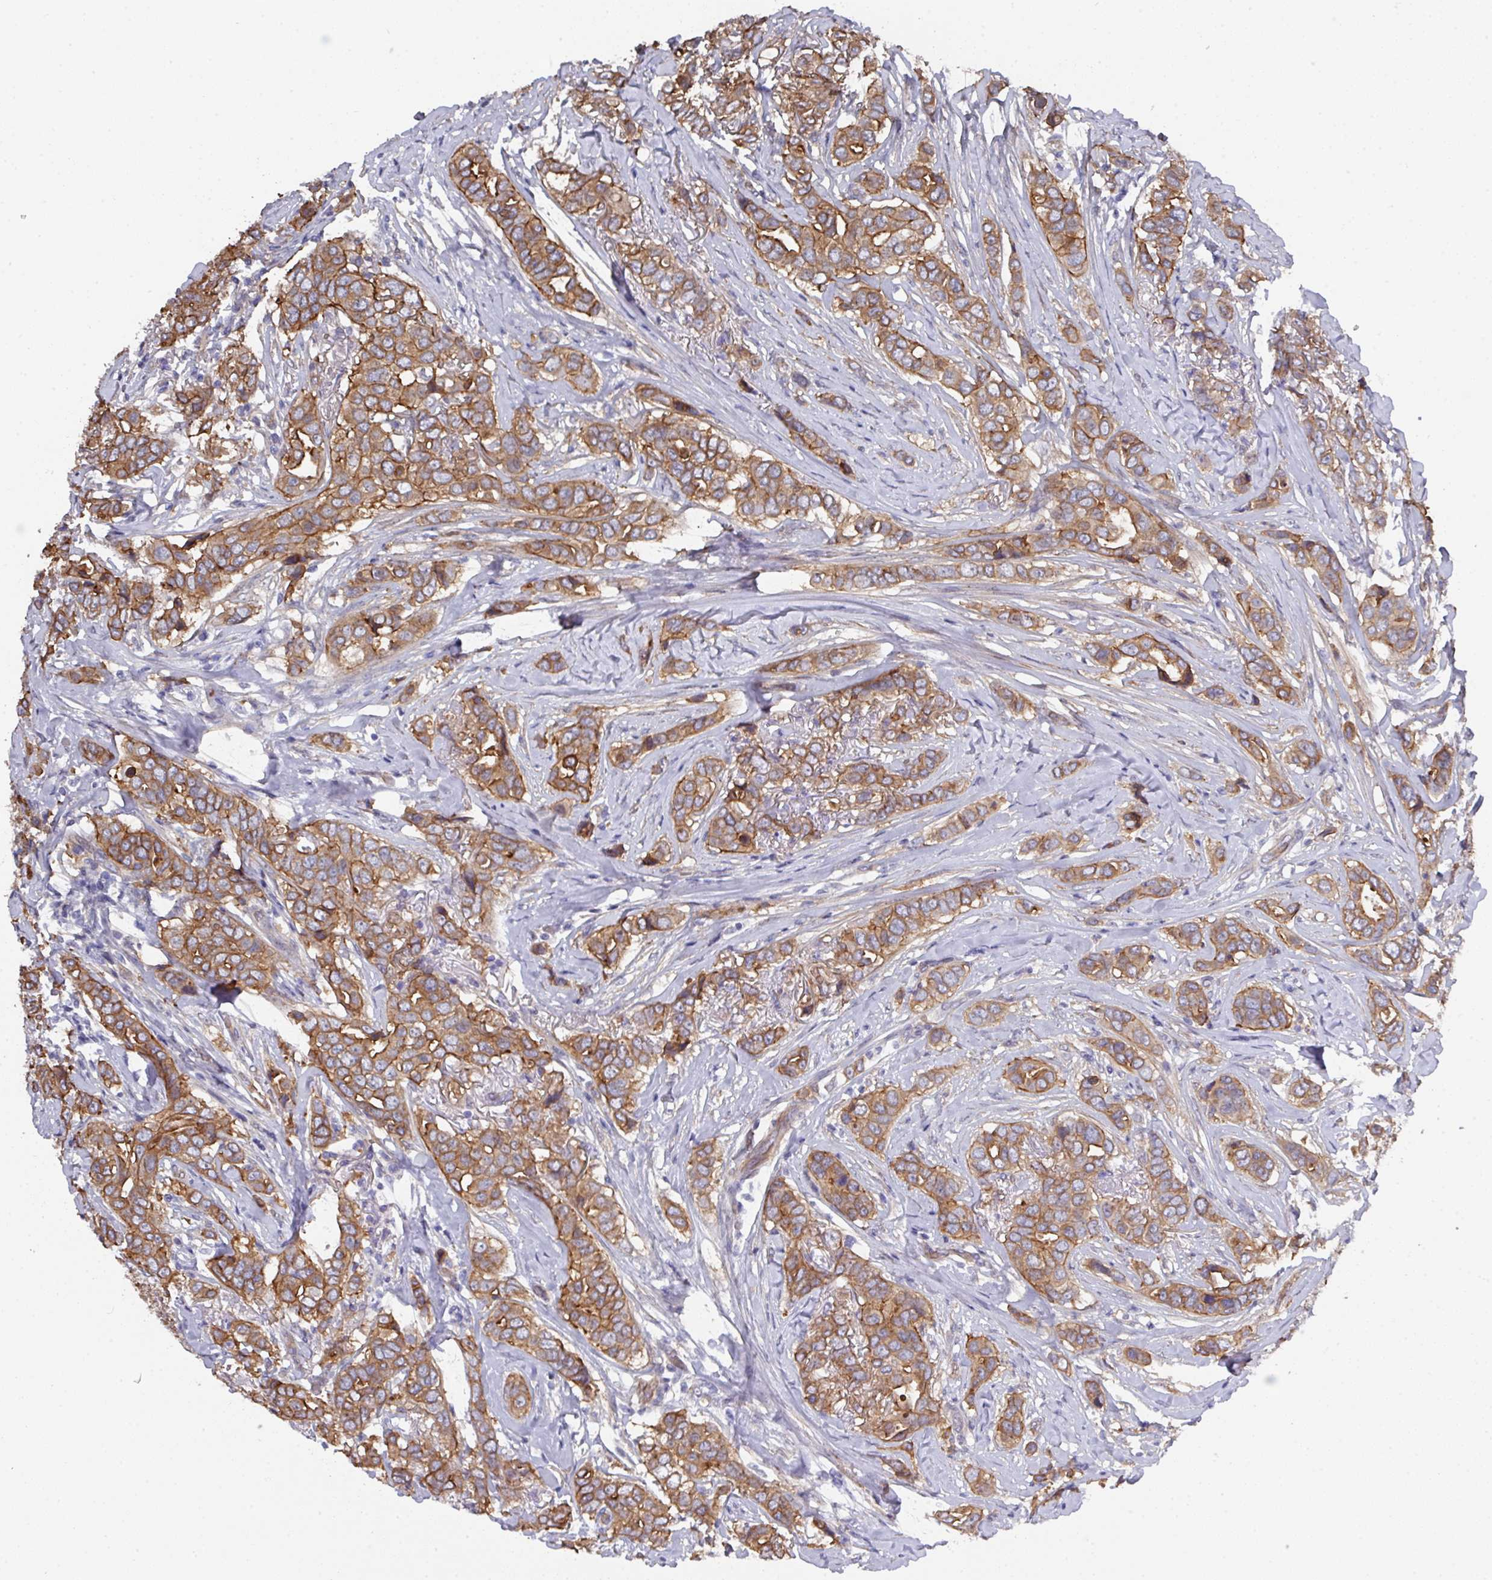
{"staining": {"intensity": "moderate", "quantity": ">75%", "location": "cytoplasmic/membranous"}, "tissue": "breast cancer", "cell_type": "Tumor cells", "image_type": "cancer", "snomed": [{"axis": "morphology", "description": "Lobular carcinoma"}, {"axis": "topography", "description": "Breast"}], "caption": "A brown stain highlights moderate cytoplasmic/membranous positivity of a protein in breast lobular carcinoma tumor cells. (DAB IHC, brown staining for protein, blue staining for nuclei).", "gene": "PRR5", "patient": {"sex": "female", "age": 51}}